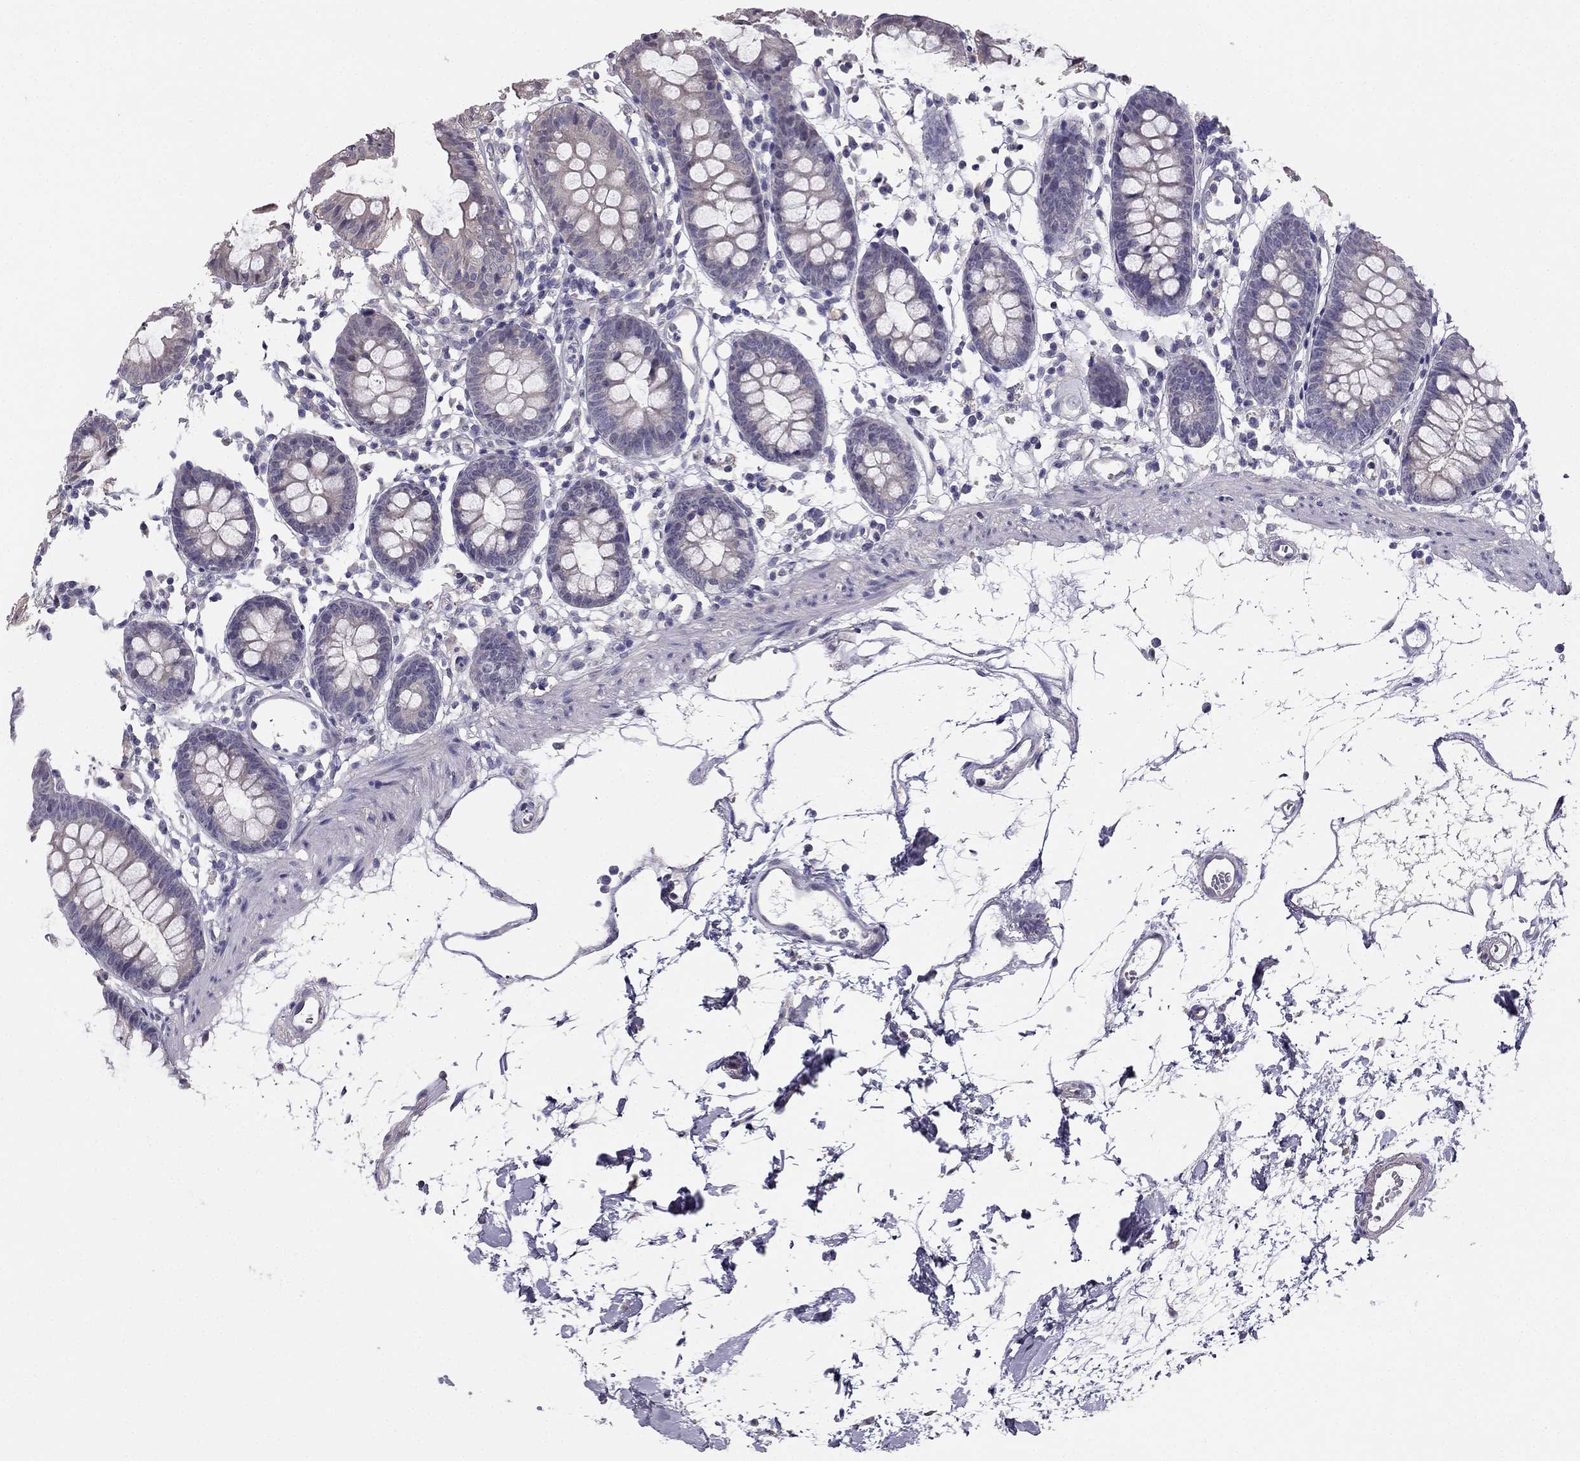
{"staining": {"intensity": "negative", "quantity": "none", "location": "none"}, "tissue": "colon", "cell_type": "Endothelial cells", "image_type": "normal", "snomed": [{"axis": "morphology", "description": "Normal tissue, NOS"}, {"axis": "topography", "description": "Colon"}], "caption": "The IHC image has no significant staining in endothelial cells of colon.", "gene": "HSFX1", "patient": {"sex": "female", "age": 84}}